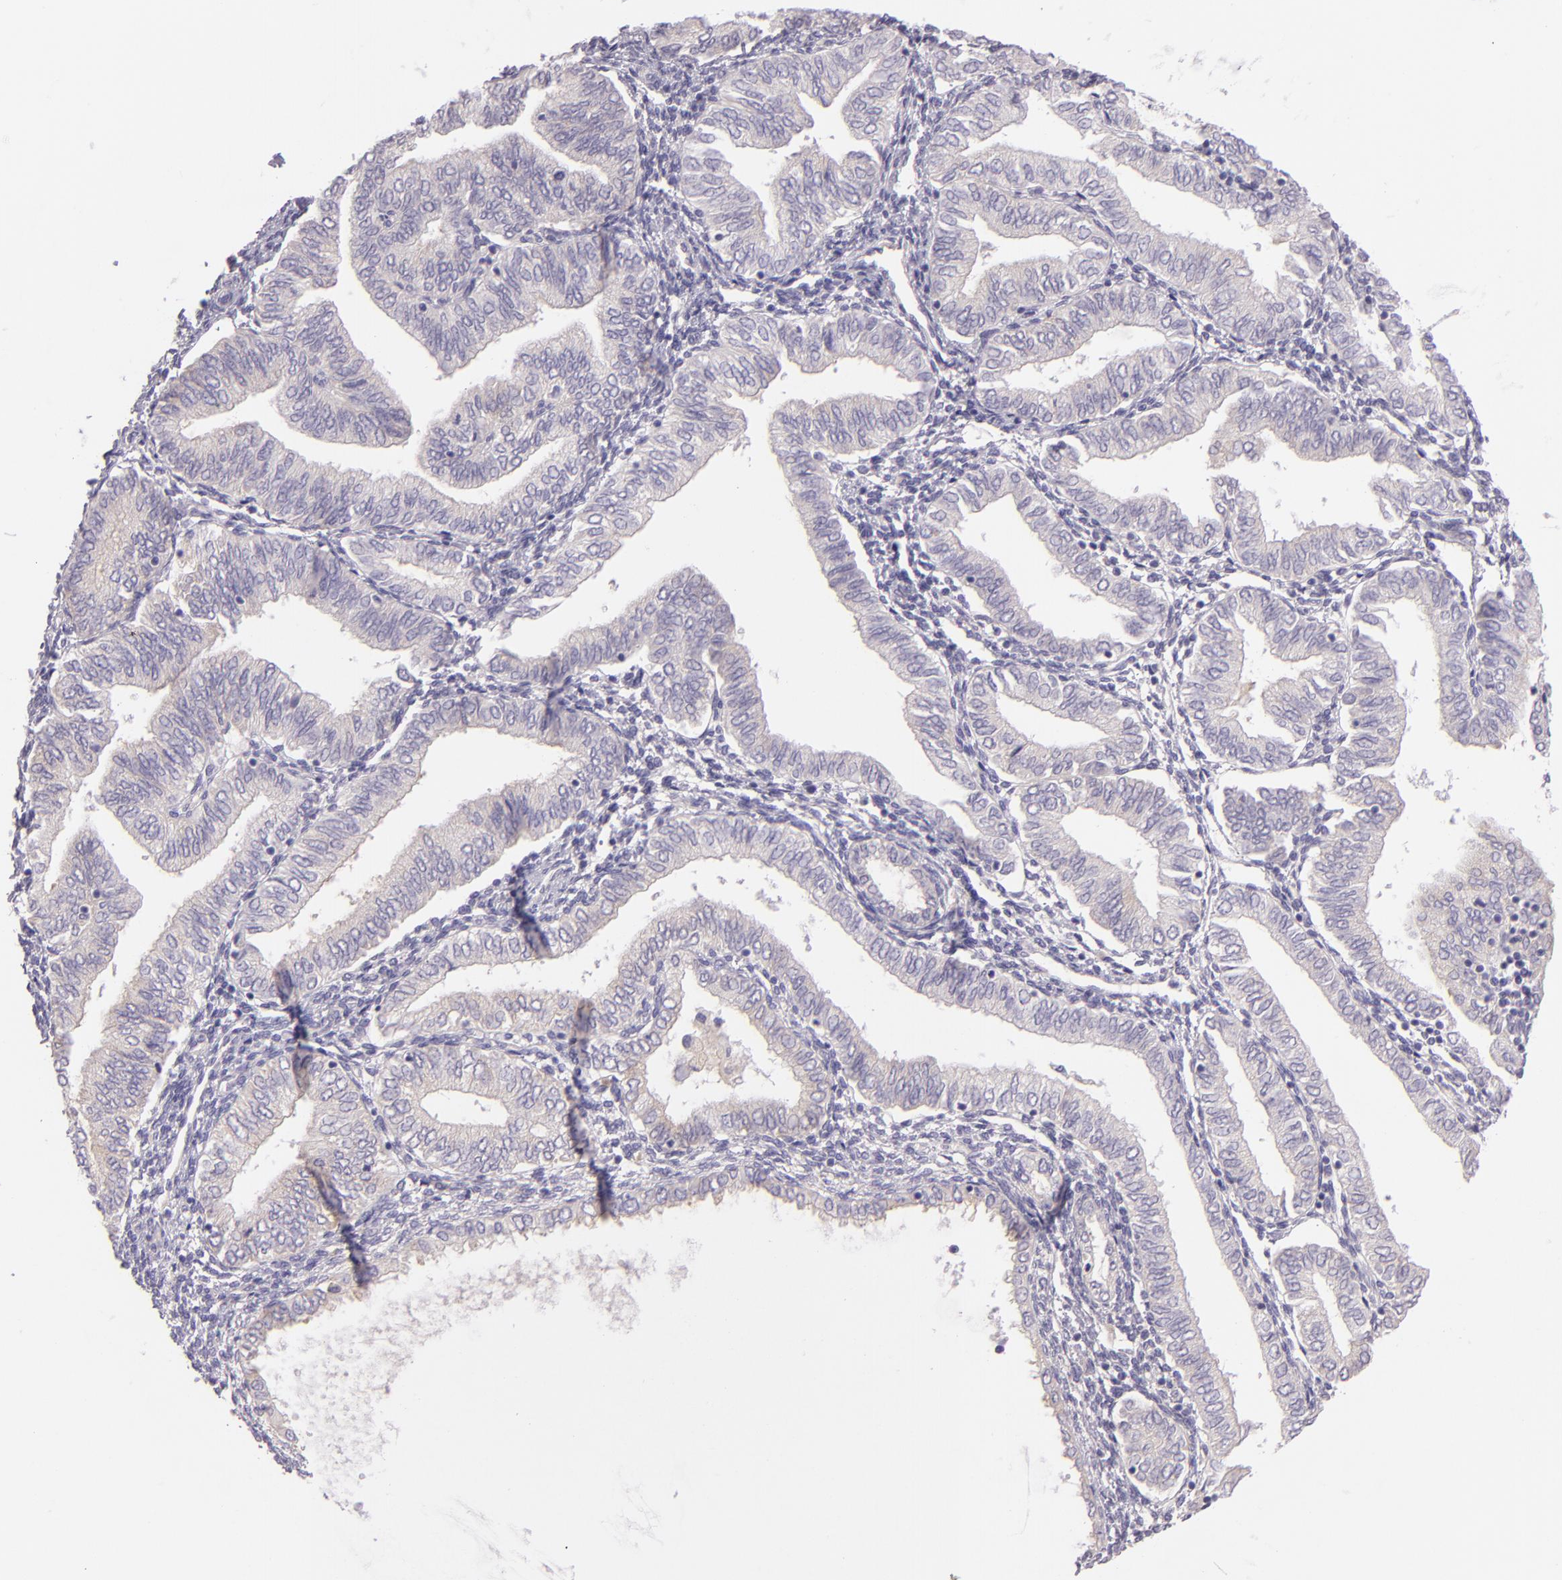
{"staining": {"intensity": "negative", "quantity": "none", "location": "none"}, "tissue": "endometrial cancer", "cell_type": "Tumor cells", "image_type": "cancer", "snomed": [{"axis": "morphology", "description": "Adenocarcinoma, NOS"}, {"axis": "topography", "description": "Endometrium"}], "caption": "The image shows no significant staining in tumor cells of endometrial cancer (adenocarcinoma).", "gene": "ZC3H7B", "patient": {"sex": "female", "age": 51}}